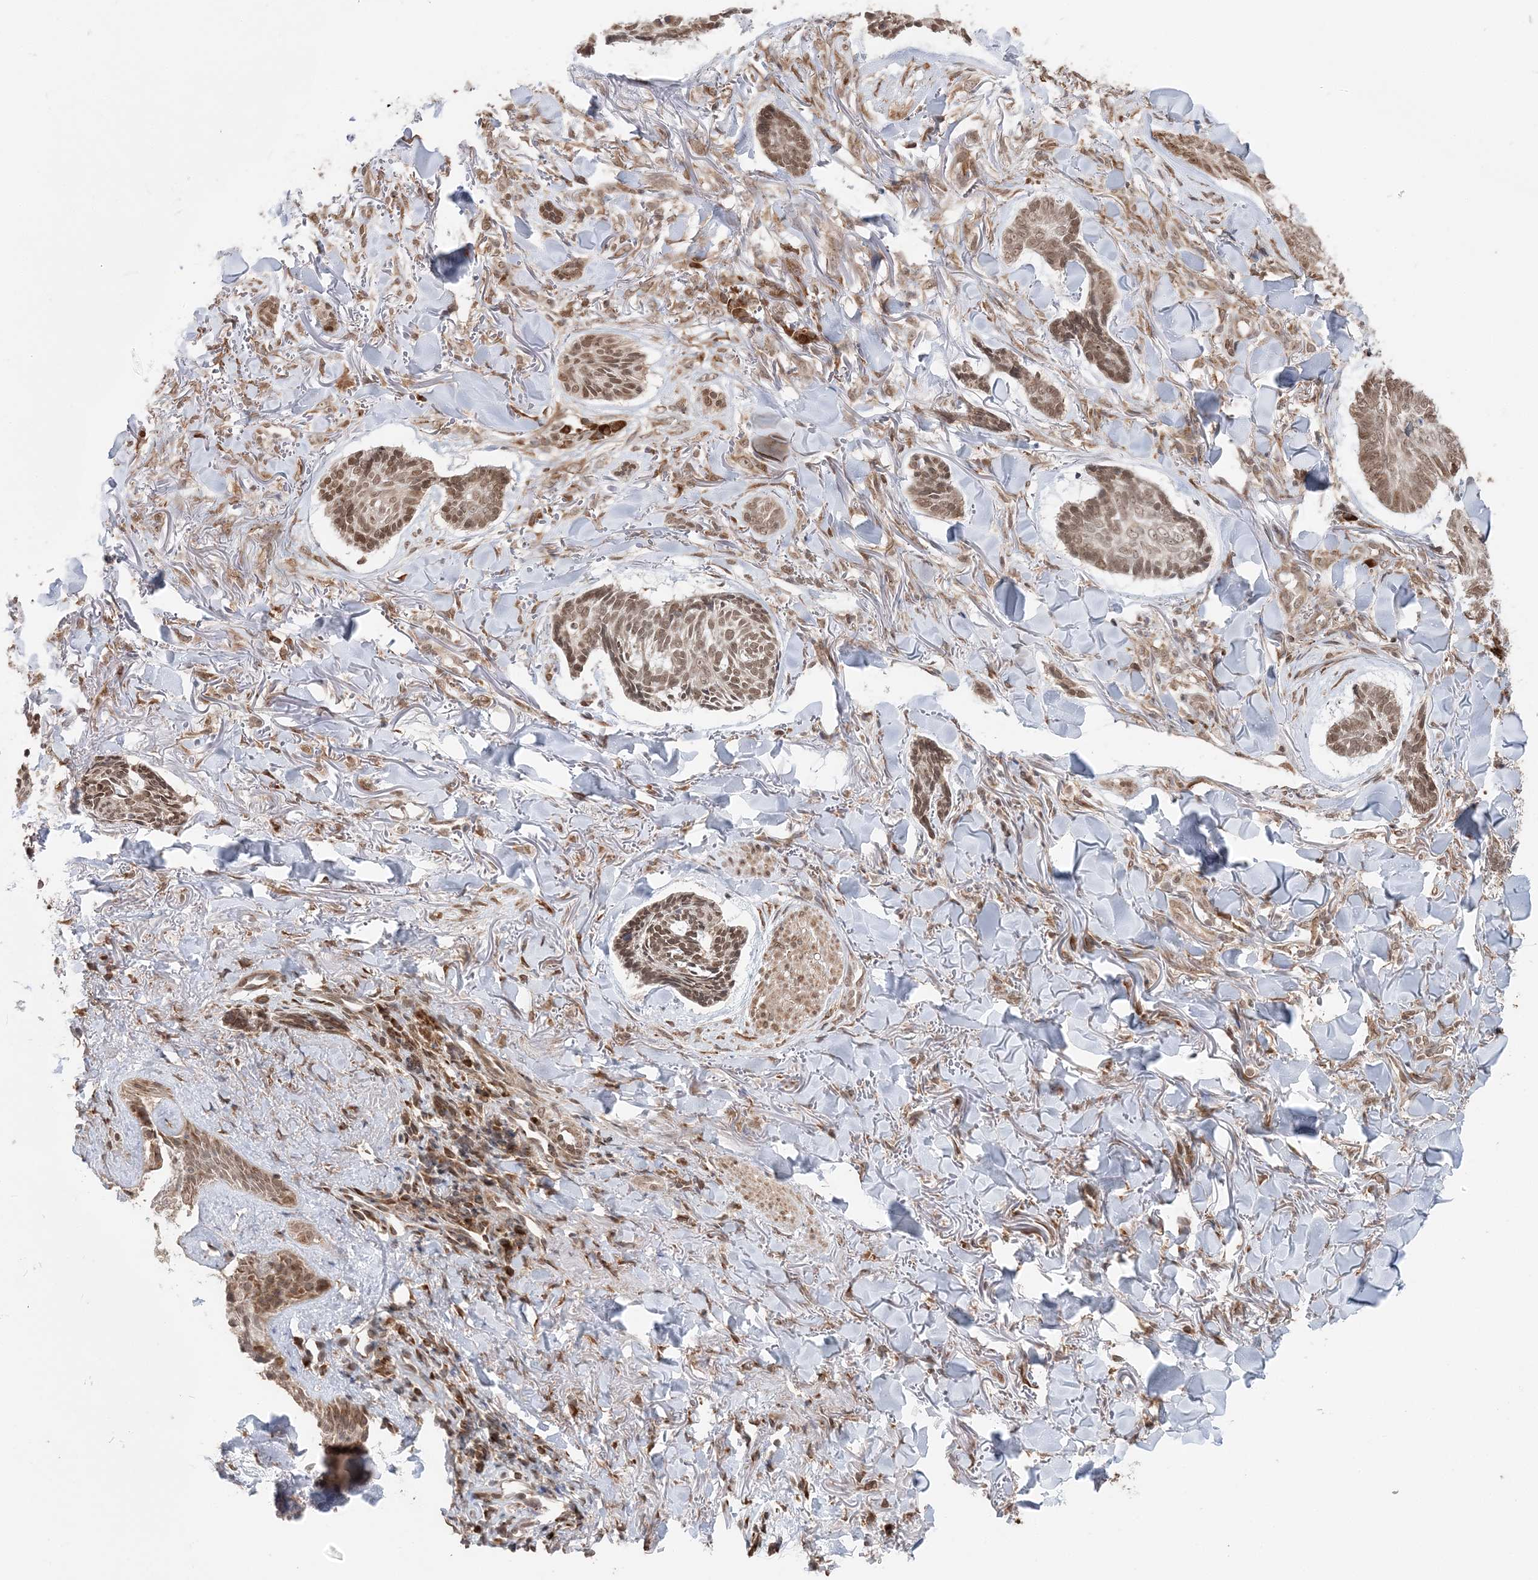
{"staining": {"intensity": "moderate", "quantity": ">75%", "location": "nuclear"}, "tissue": "skin cancer", "cell_type": "Tumor cells", "image_type": "cancer", "snomed": [{"axis": "morphology", "description": "Basal cell carcinoma"}, {"axis": "topography", "description": "Skin"}], "caption": "Immunohistochemistry staining of skin cancer (basal cell carcinoma), which displays medium levels of moderate nuclear expression in about >75% of tumor cells indicating moderate nuclear protein positivity. The staining was performed using DAB (3,3'-diaminobenzidine) (brown) for protein detection and nuclei were counterstained in hematoxylin (blue).", "gene": "TMED10", "patient": {"sex": "male", "age": 43}}